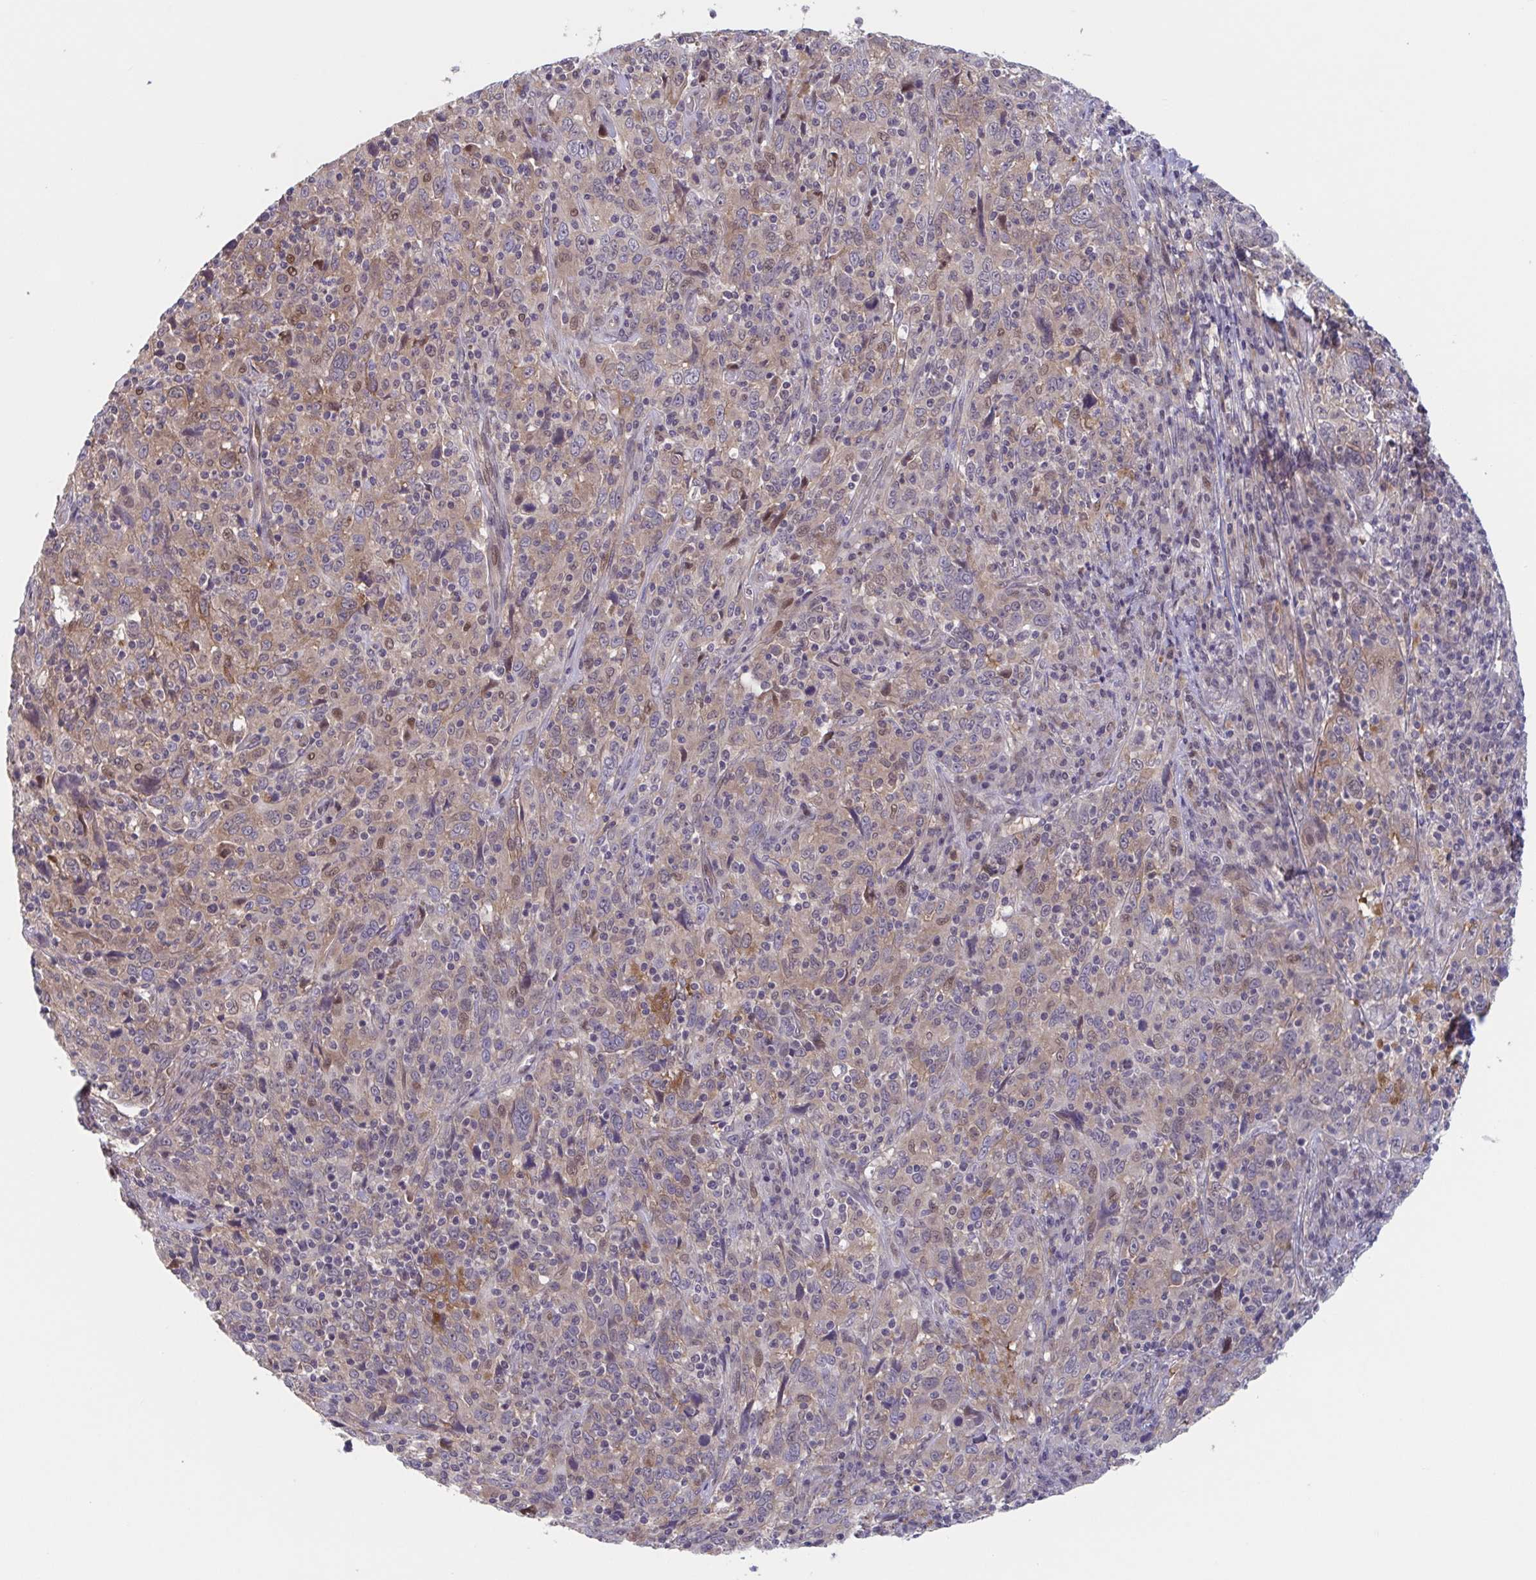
{"staining": {"intensity": "moderate", "quantity": "<25%", "location": "nuclear"}, "tissue": "cervical cancer", "cell_type": "Tumor cells", "image_type": "cancer", "snomed": [{"axis": "morphology", "description": "Squamous cell carcinoma, NOS"}, {"axis": "topography", "description": "Cervix"}], "caption": "Protein staining of squamous cell carcinoma (cervical) tissue exhibits moderate nuclear expression in approximately <25% of tumor cells.", "gene": "RIOK1", "patient": {"sex": "female", "age": 46}}